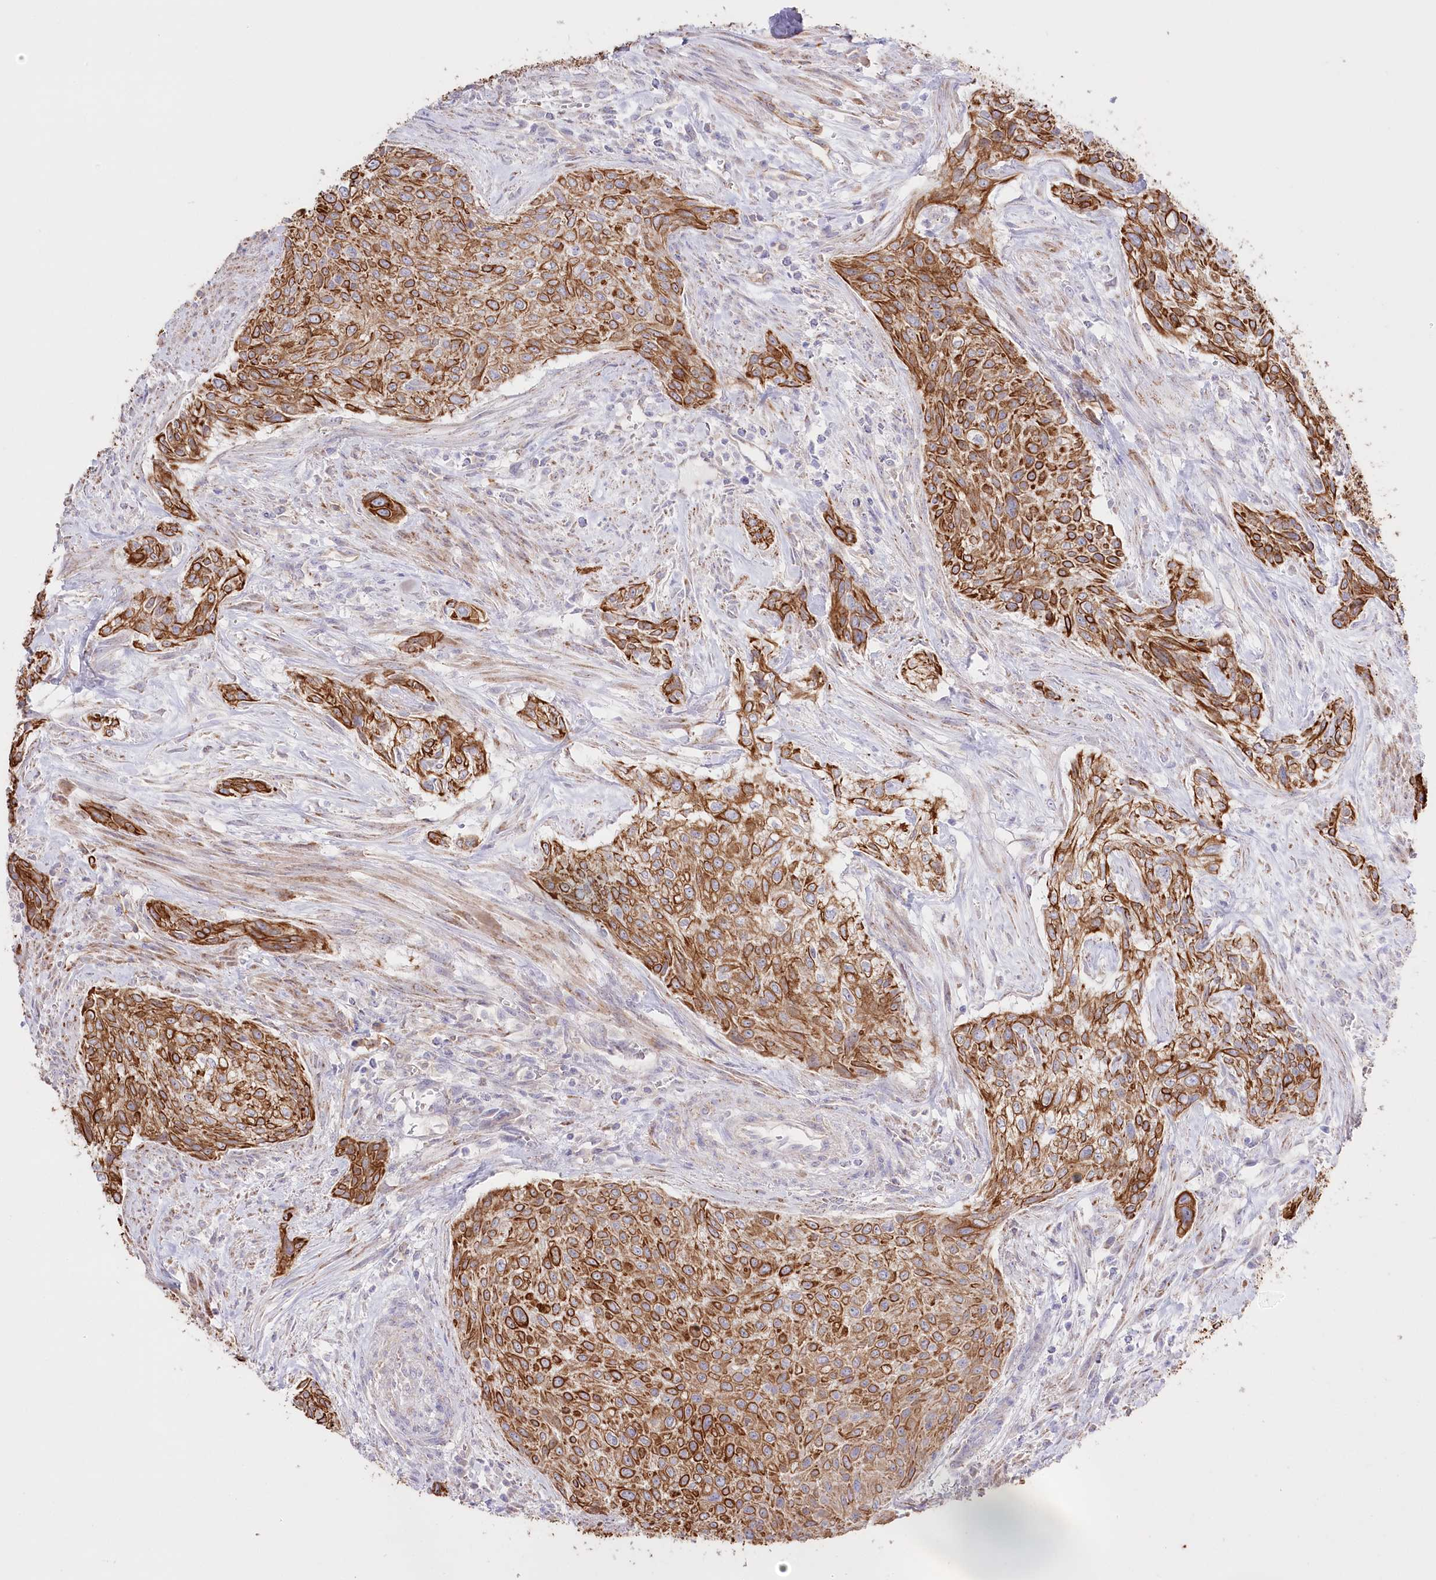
{"staining": {"intensity": "strong", "quantity": ">75%", "location": "cytoplasmic/membranous"}, "tissue": "urothelial cancer", "cell_type": "Tumor cells", "image_type": "cancer", "snomed": [{"axis": "morphology", "description": "Normal tissue, NOS"}, {"axis": "morphology", "description": "Urothelial carcinoma, NOS"}, {"axis": "topography", "description": "Urinary bladder"}, {"axis": "topography", "description": "Peripheral nerve tissue"}], "caption": "DAB (3,3'-diaminobenzidine) immunohistochemical staining of urothelial cancer demonstrates strong cytoplasmic/membranous protein positivity in about >75% of tumor cells.", "gene": "SLC39A10", "patient": {"sex": "male", "age": 35}}